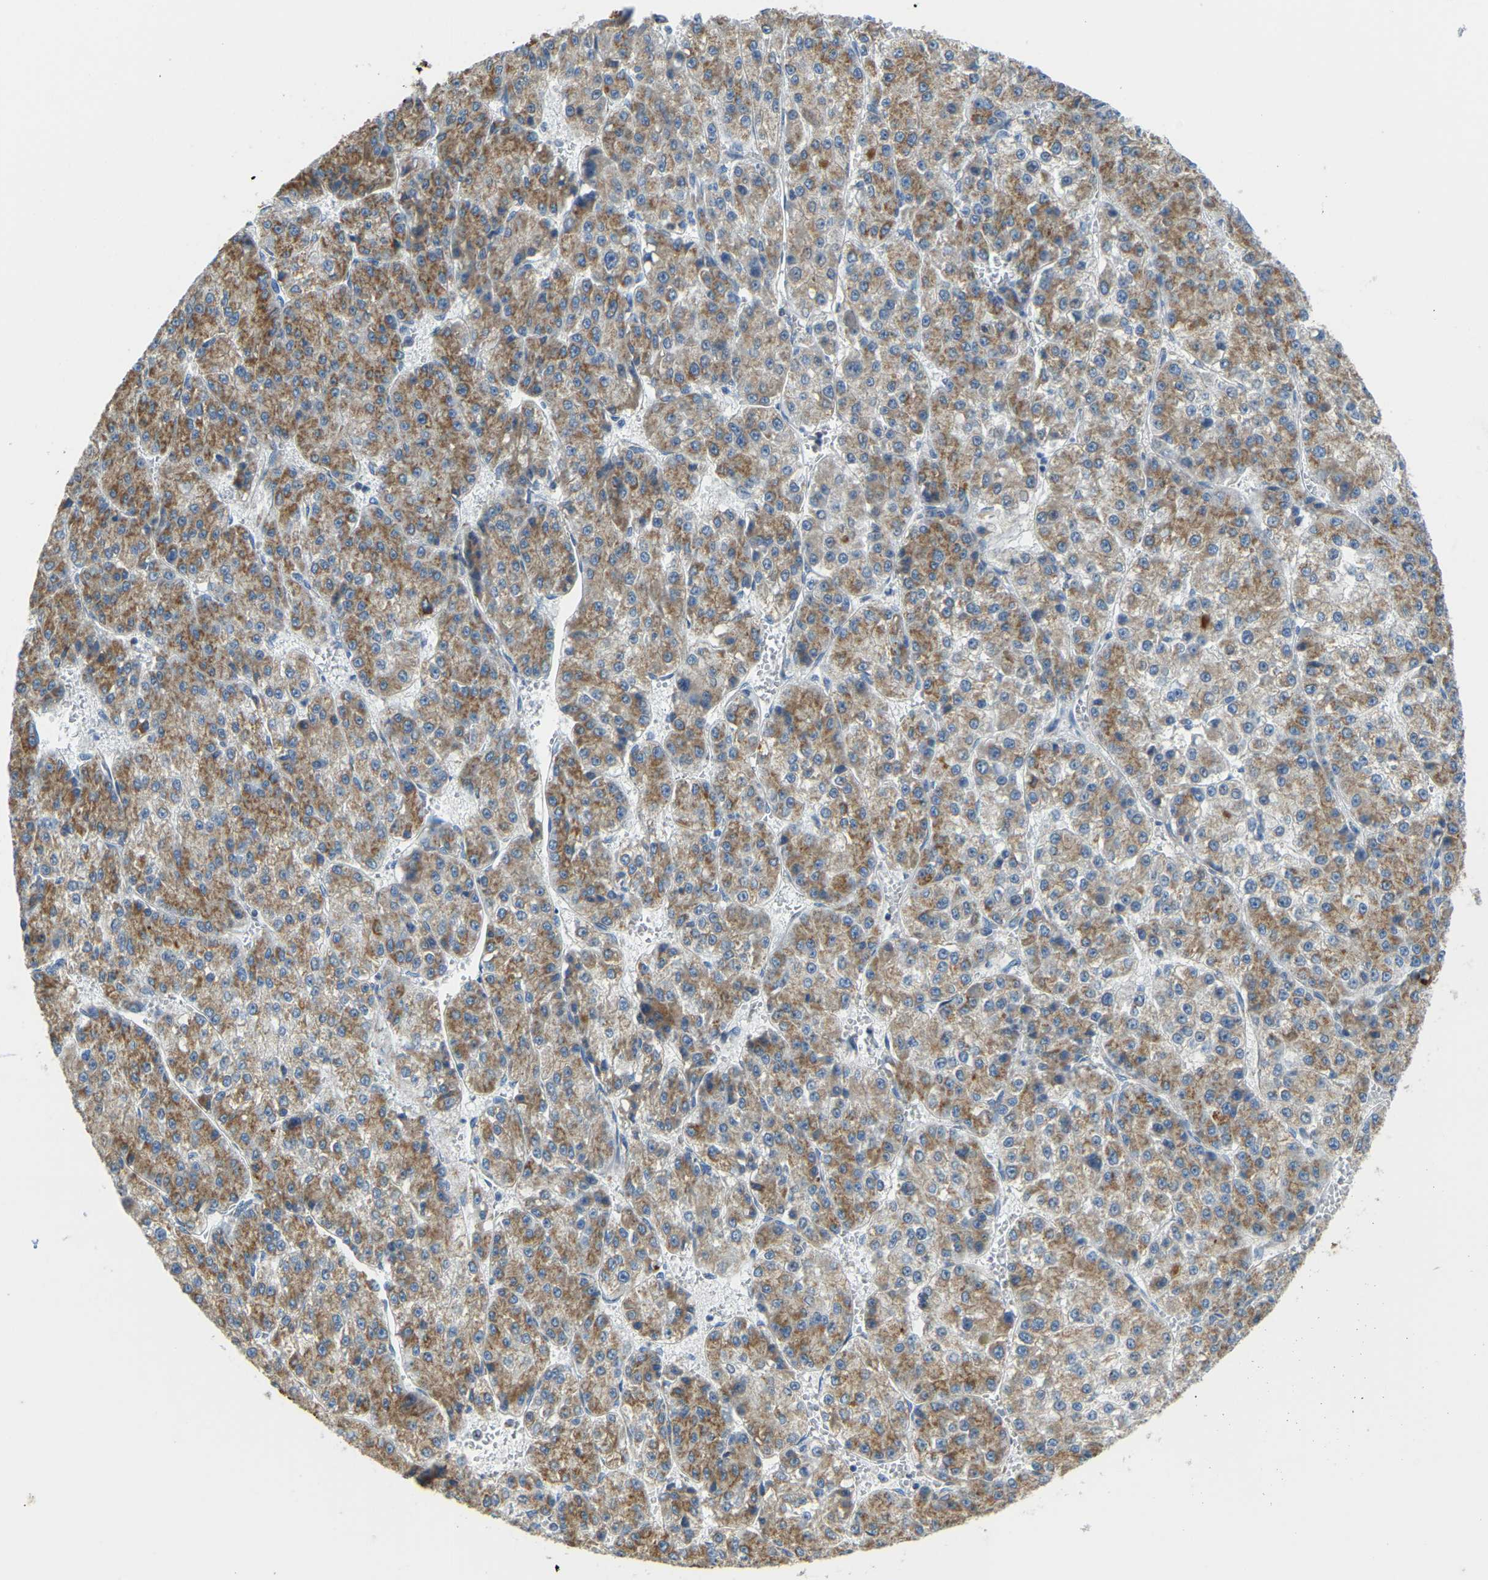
{"staining": {"intensity": "weak", "quantity": ">75%", "location": "cytoplasmic/membranous"}, "tissue": "liver cancer", "cell_type": "Tumor cells", "image_type": "cancer", "snomed": [{"axis": "morphology", "description": "Carcinoma, Hepatocellular, NOS"}, {"axis": "topography", "description": "Liver"}], "caption": "A brown stain shows weak cytoplasmic/membranous positivity of a protein in hepatocellular carcinoma (liver) tumor cells.", "gene": "GDA", "patient": {"sex": "female", "age": 73}}